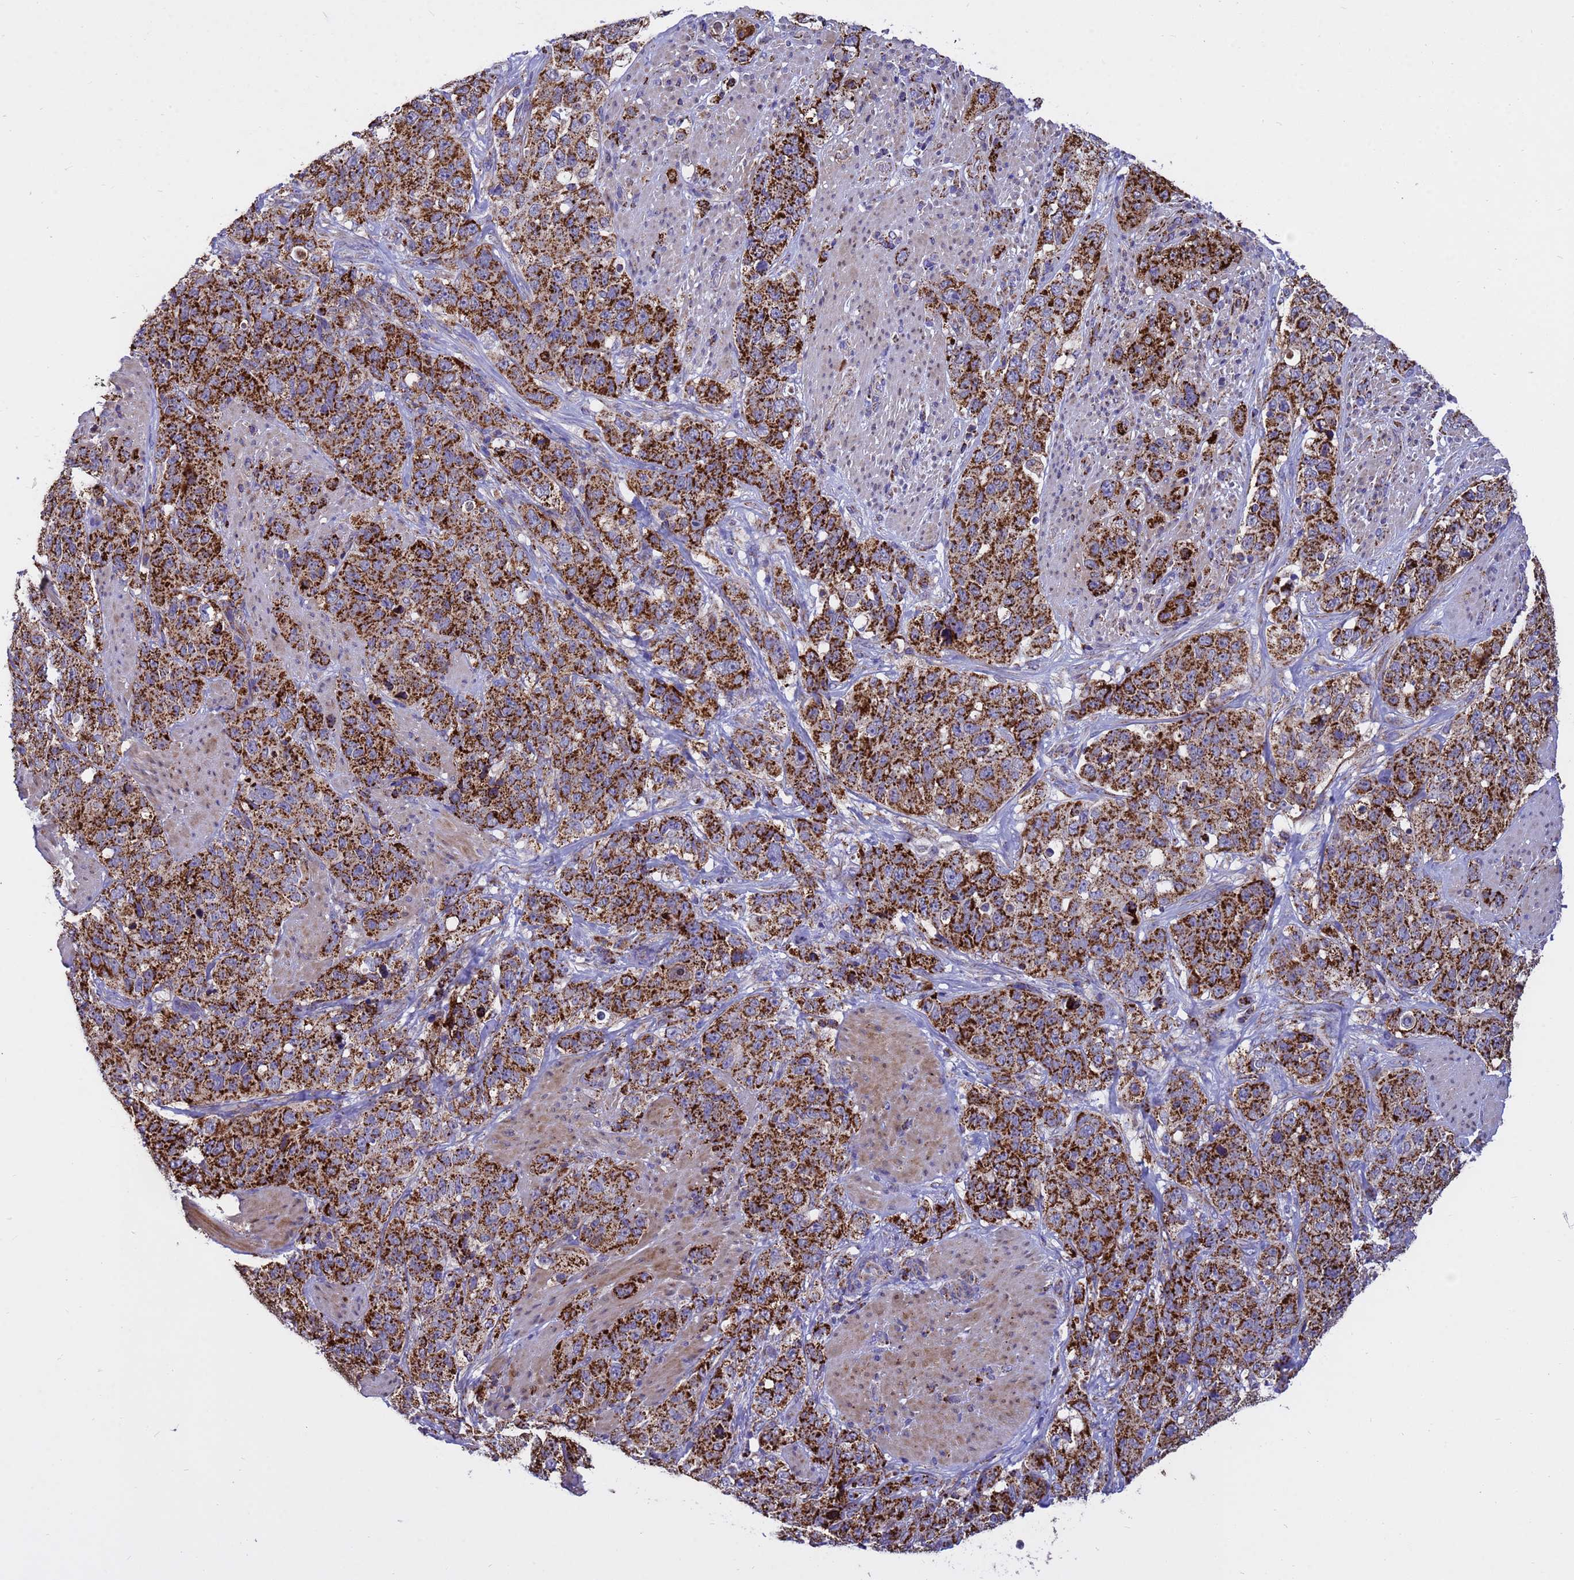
{"staining": {"intensity": "strong", "quantity": ">75%", "location": "cytoplasmic/membranous"}, "tissue": "stomach cancer", "cell_type": "Tumor cells", "image_type": "cancer", "snomed": [{"axis": "morphology", "description": "Adenocarcinoma, NOS"}, {"axis": "topography", "description": "Stomach"}], "caption": "Human stomach adenocarcinoma stained with a brown dye reveals strong cytoplasmic/membranous positive positivity in approximately >75% of tumor cells.", "gene": "TUBGCP3", "patient": {"sex": "male", "age": 48}}